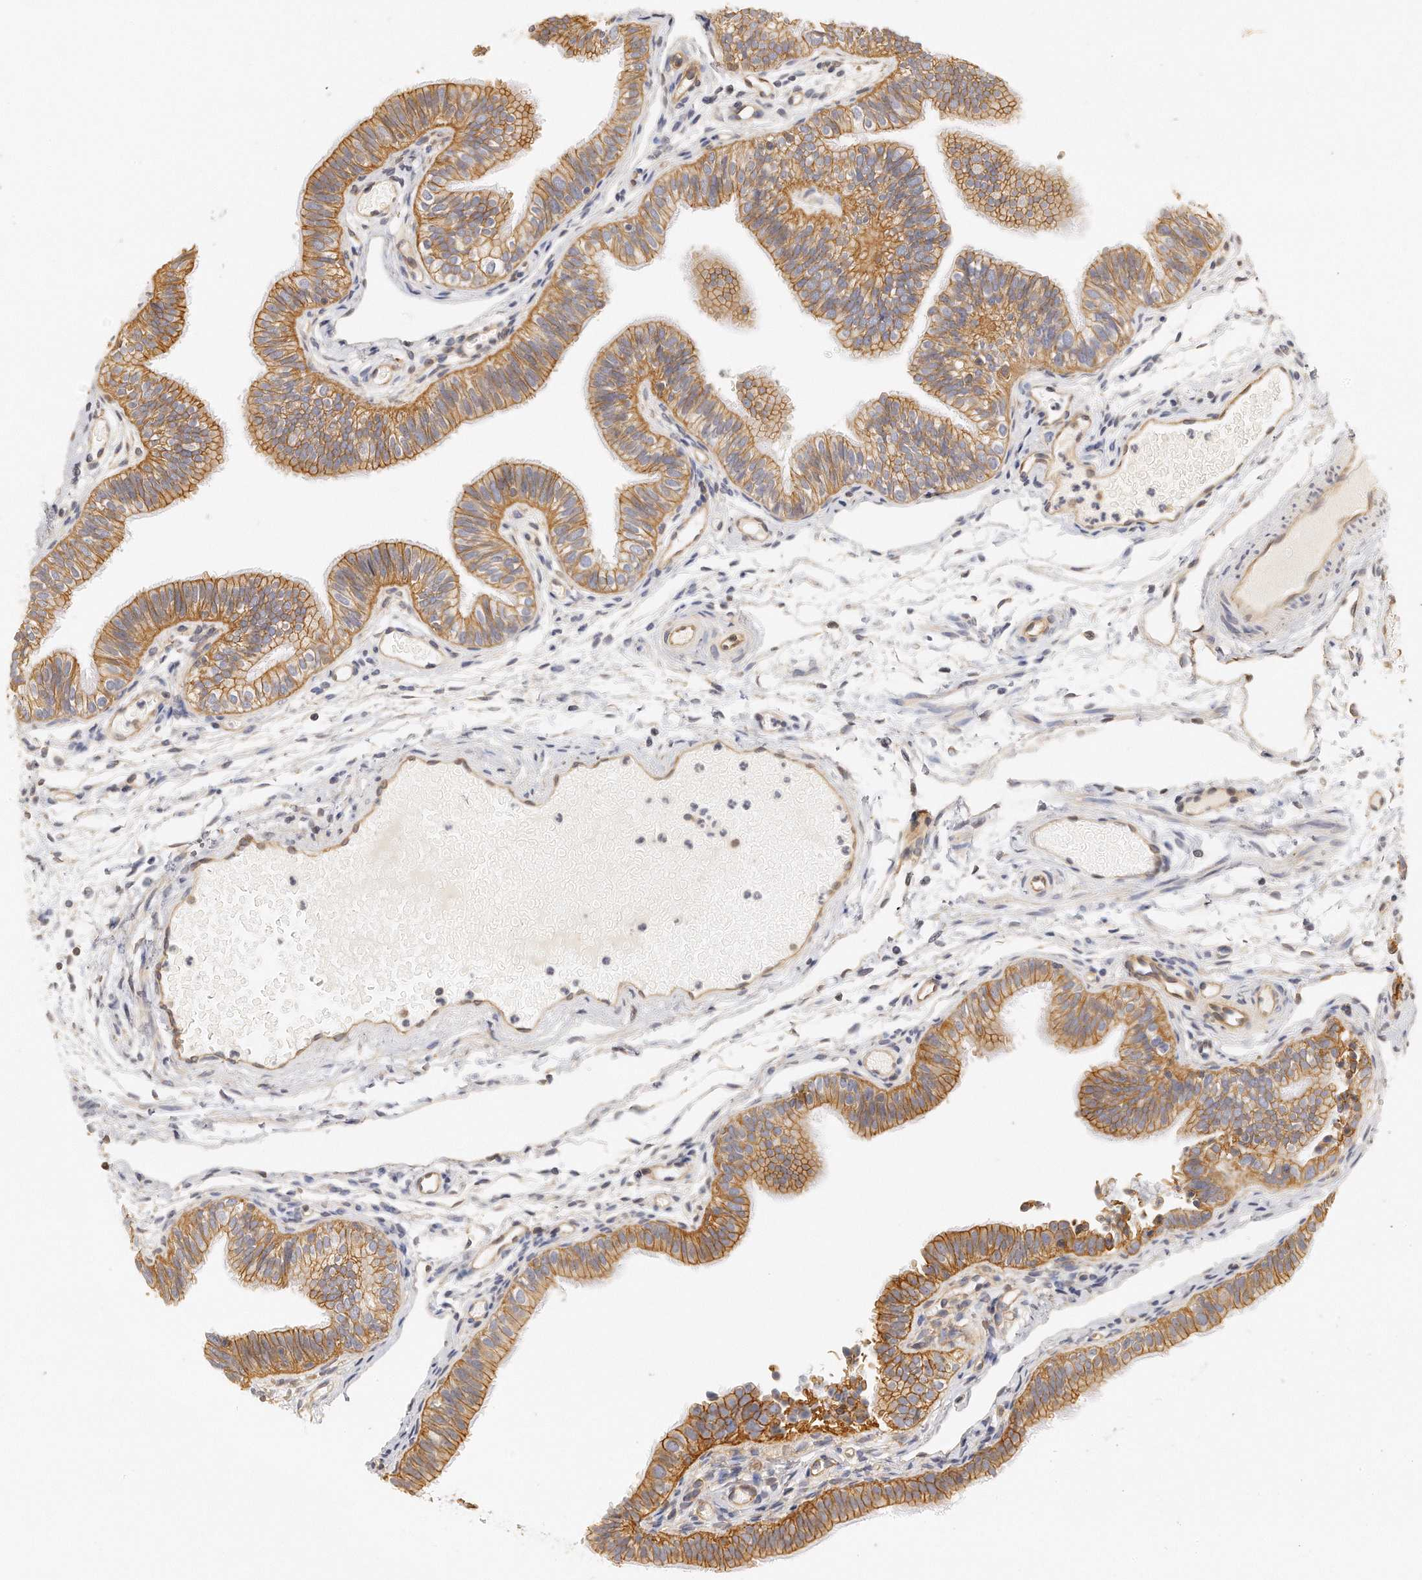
{"staining": {"intensity": "moderate", "quantity": ">75%", "location": "cytoplasmic/membranous"}, "tissue": "fallopian tube", "cell_type": "Glandular cells", "image_type": "normal", "snomed": [{"axis": "morphology", "description": "Normal tissue, NOS"}, {"axis": "morphology", "description": "Dermoid, NOS"}, {"axis": "topography", "description": "Fallopian tube"}], "caption": "IHC staining of benign fallopian tube, which shows medium levels of moderate cytoplasmic/membranous staining in about >75% of glandular cells indicating moderate cytoplasmic/membranous protein expression. The staining was performed using DAB (brown) for protein detection and nuclei were counterstained in hematoxylin (blue).", "gene": "CHST7", "patient": {"sex": "female", "age": 33}}